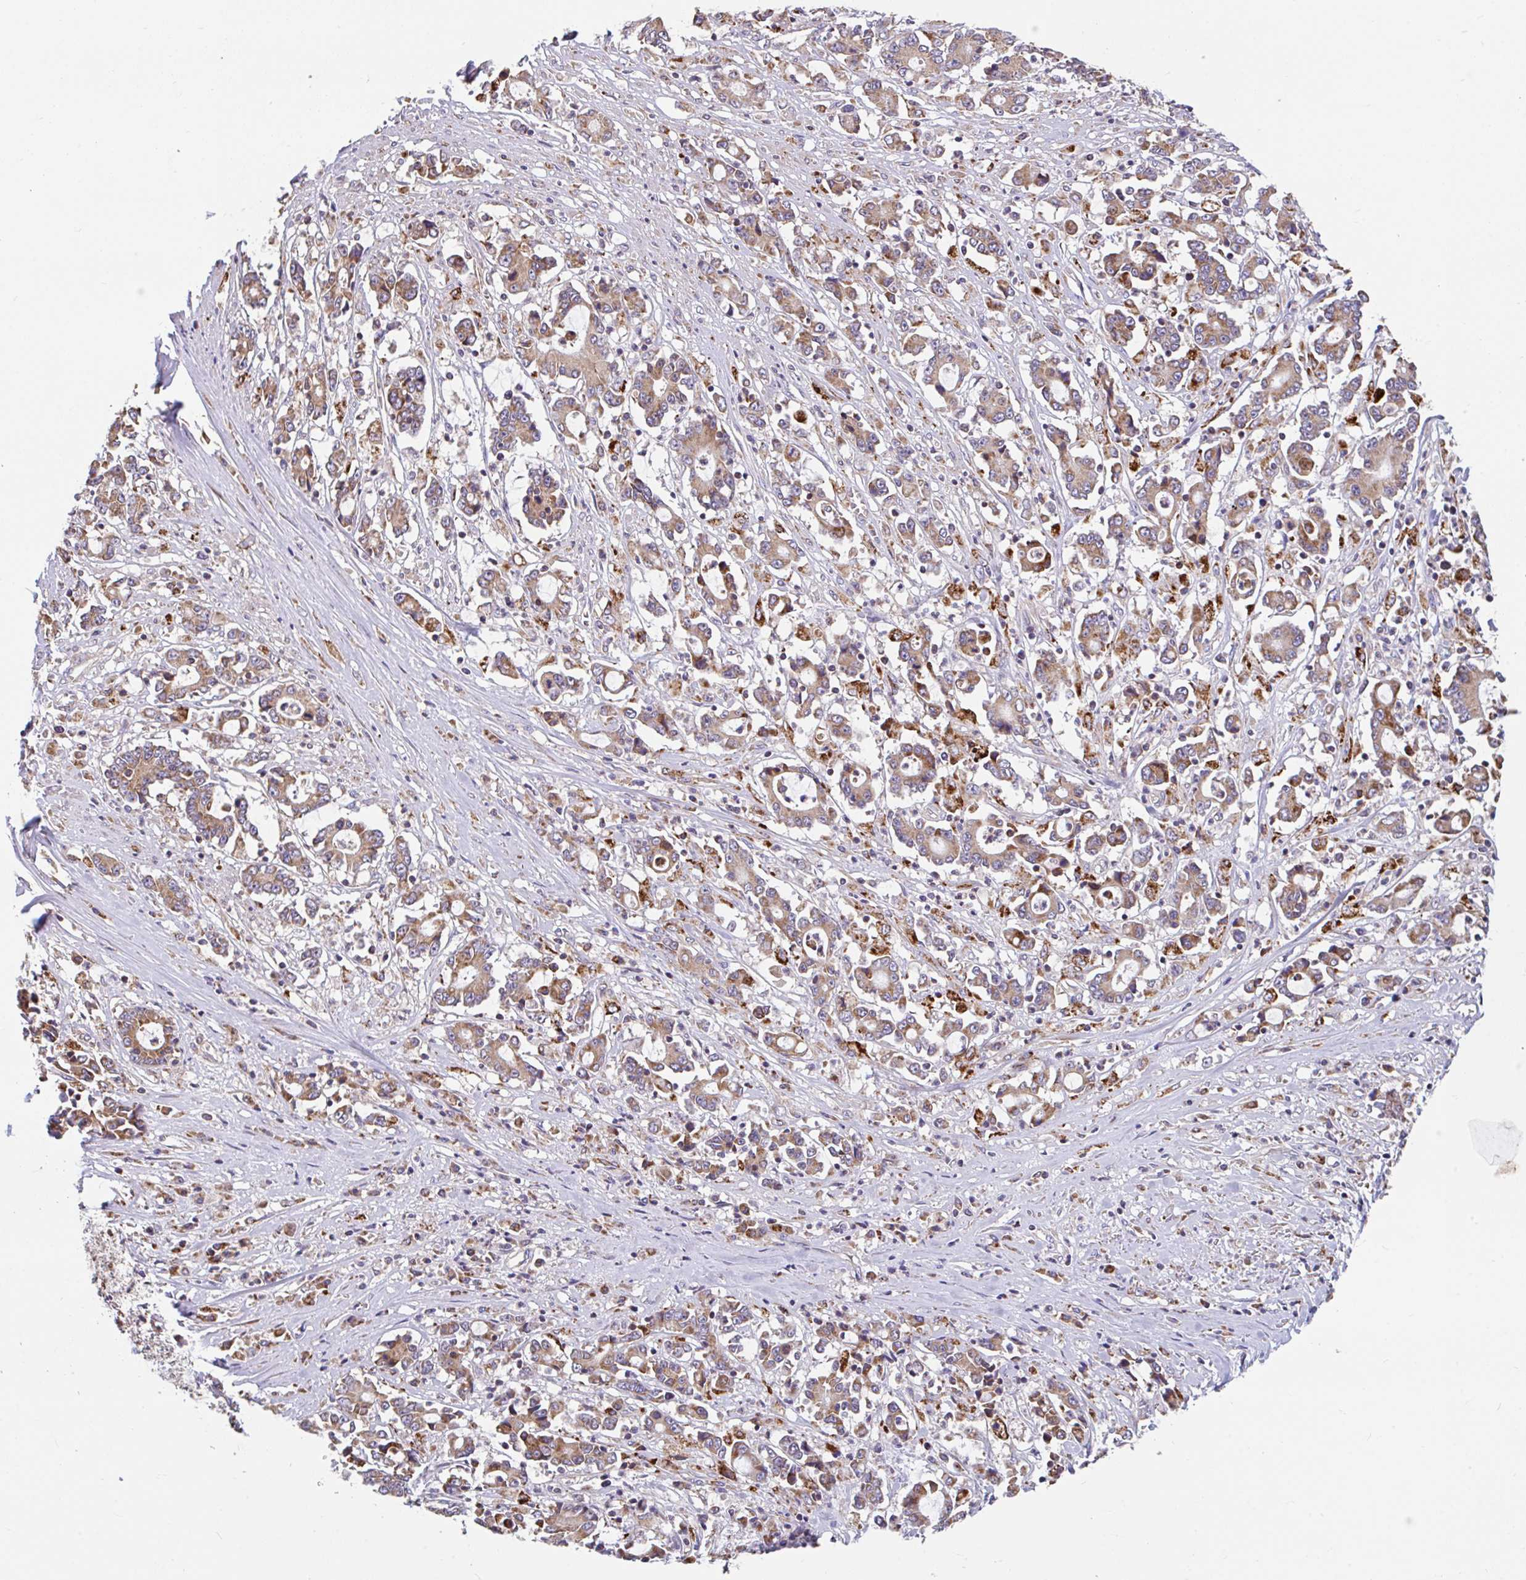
{"staining": {"intensity": "moderate", "quantity": ">75%", "location": "cytoplasmic/membranous"}, "tissue": "stomach cancer", "cell_type": "Tumor cells", "image_type": "cancer", "snomed": [{"axis": "morphology", "description": "Adenocarcinoma, NOS"}, {"axis": "topography", "description": "Stomach, upper"}], "caption": "Stomach cancer (adenocarcinoma) stained with a protein marker exhibits moderate staining in tumor cells.", "gene": "RALBP1", "patient": {"sex": "male", "age": 68}}